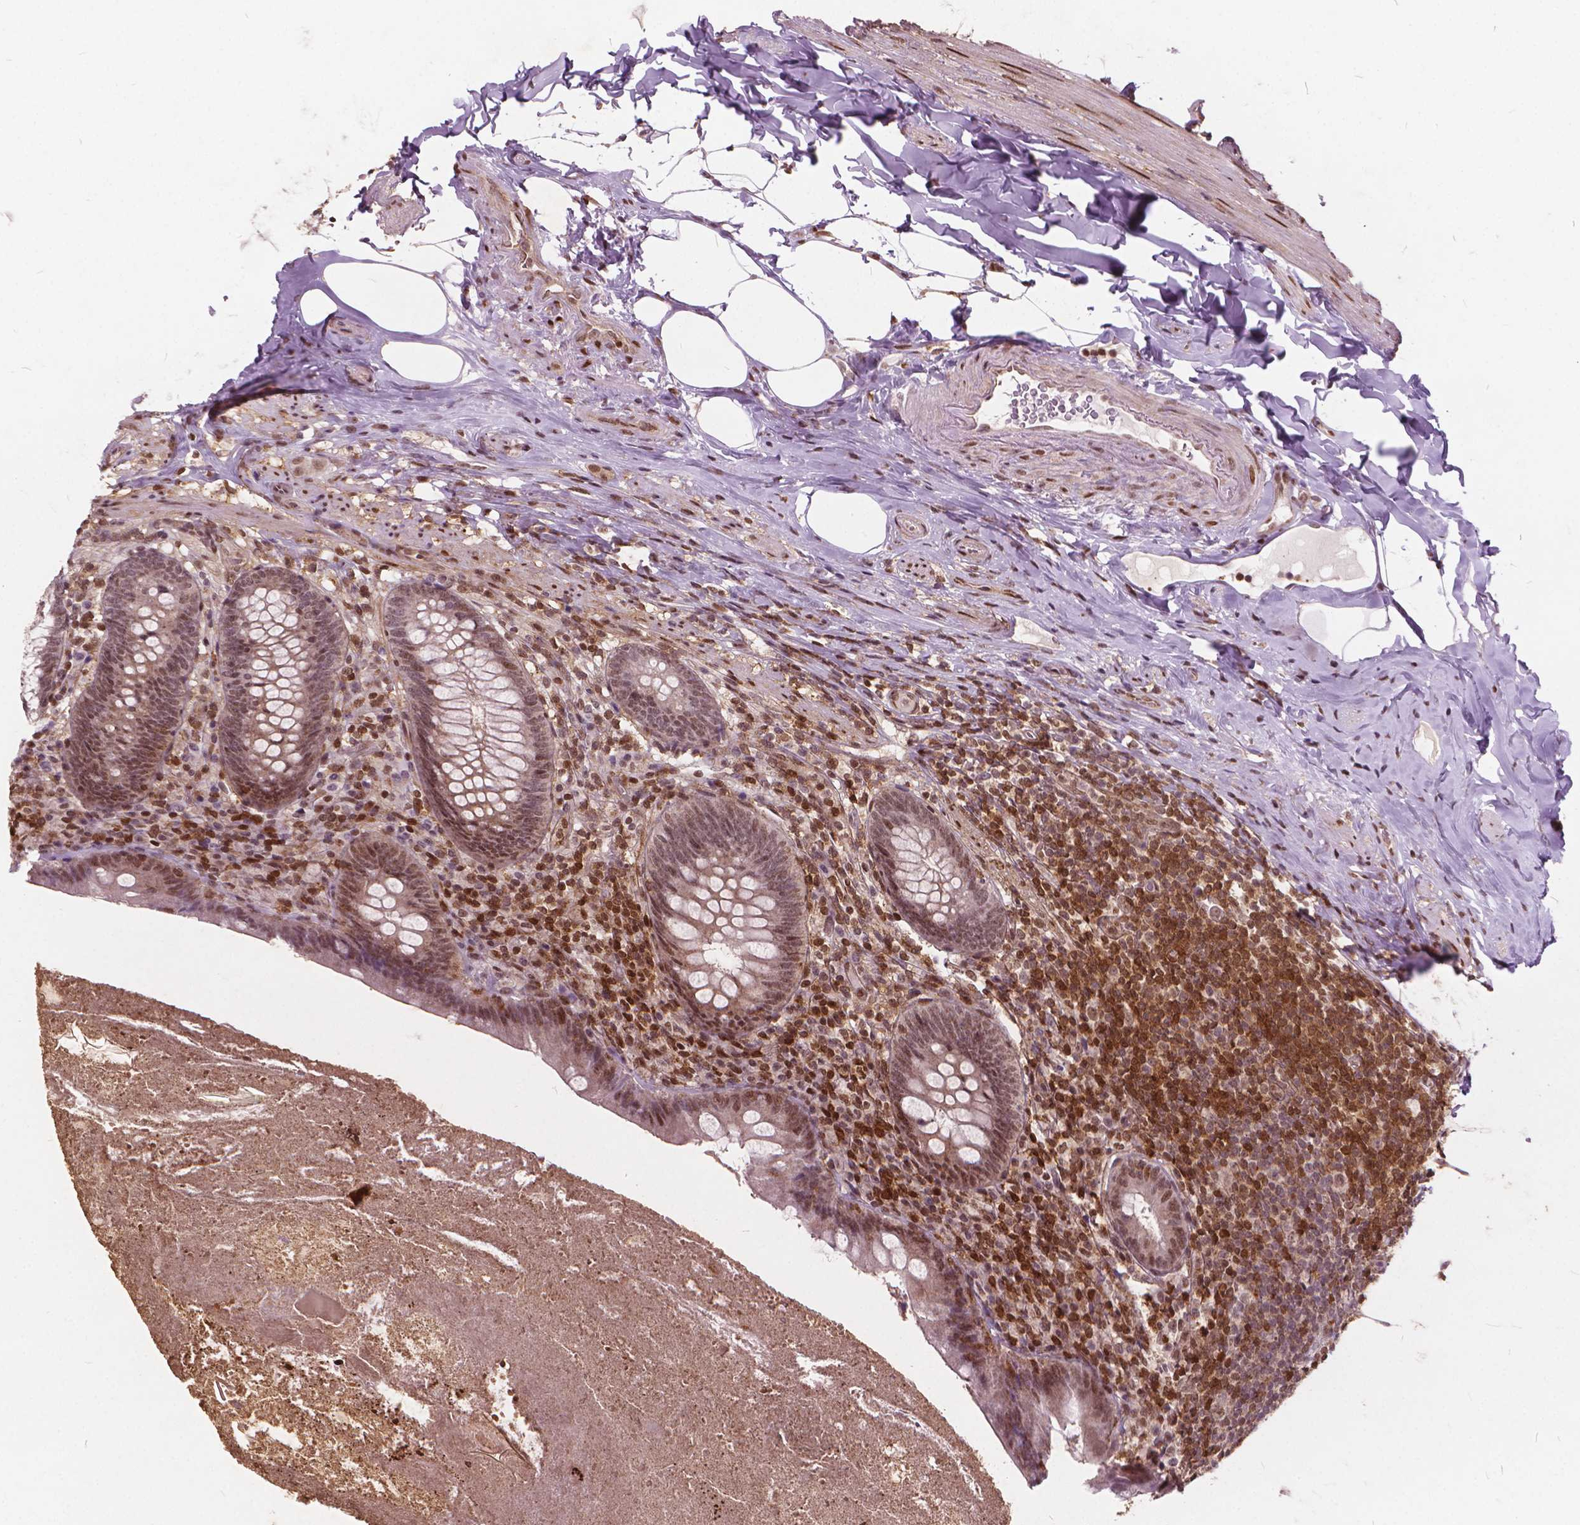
{"staining": {"intensity": "weak", "quantity": "25%-75%", "location": "nuclear"}, "tissue": "appendix", "cell_type": "Glandular cells", "image_type": "normal", "snomed": [{"axis": "morphology", "description": "Normal tissue, NOS"}, {"axis": "topography", "description": "Appendix"}], "caption": "The image exhibits immunohistochemical staining of benign appendix. There is weak nuclear staining is present in about 25%-75% of glandular cells. The protein of interest is shown in brown color, while the nuclei are stained blue.", "gene": "STAT5B", "patient": {"sex": "male", "age": 47}}